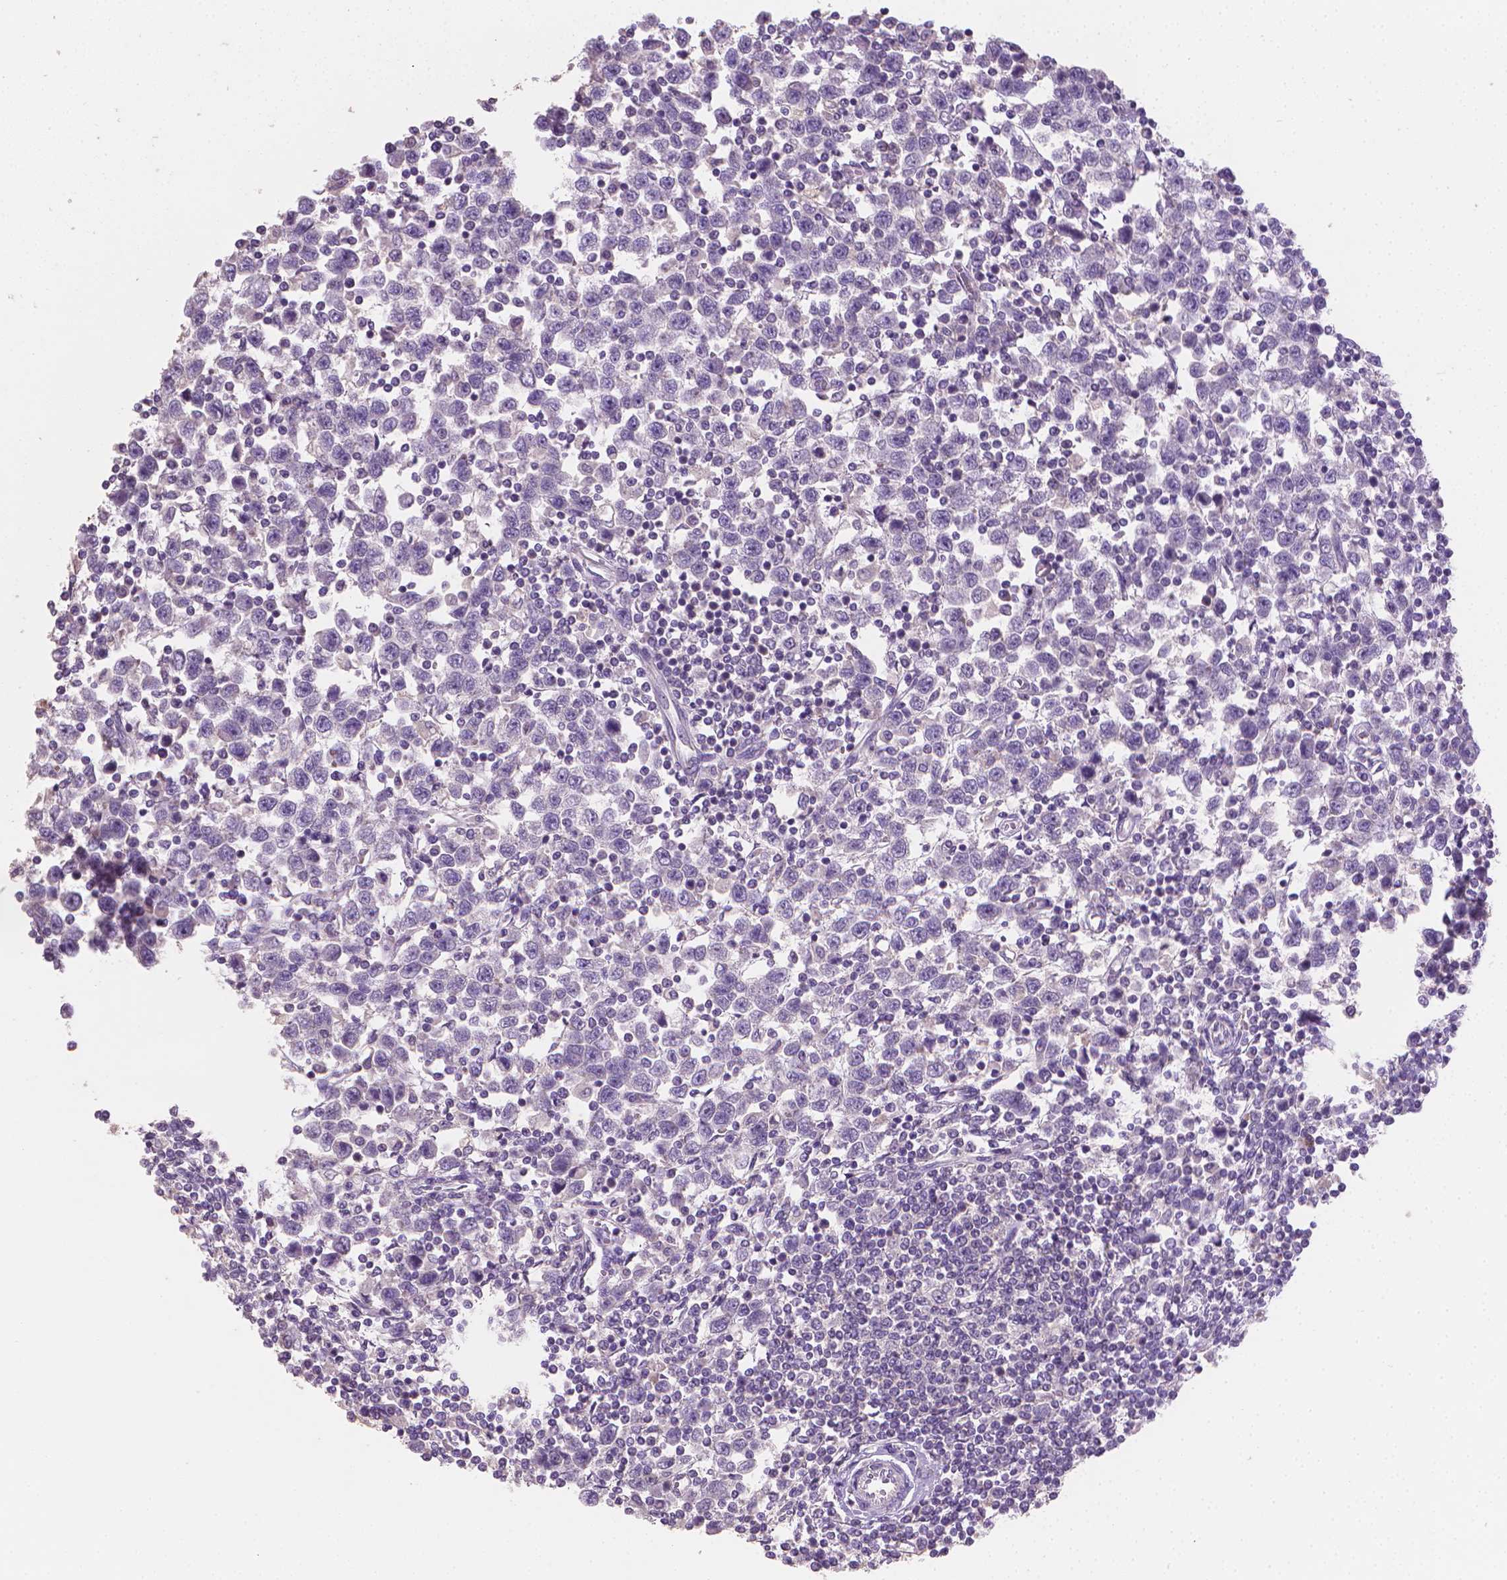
{"staining": {"intensity": "negative", "quantity": "none", "location": "none"}, "tissue": "testis cancer", "cell_type": "Tumor cells", "image_type": "cancer", "snomed": [{"axis": "morphology", "description": "Normal tissue, NOS"}, {"axis": "morphology", "description": "Seminoma, NOS"}, {"axis": "topography", "description": "Testis"}, {"axis": "topography", "description": "Epididymis"}], "caption": "A high-resolution micrograph shows immunohistochemistry staining of testis cancer (seminoma), which shows no significant positivity in tumor cells.", "gene": "CATIP", "patient": {"sex": "male", "age": 34}}